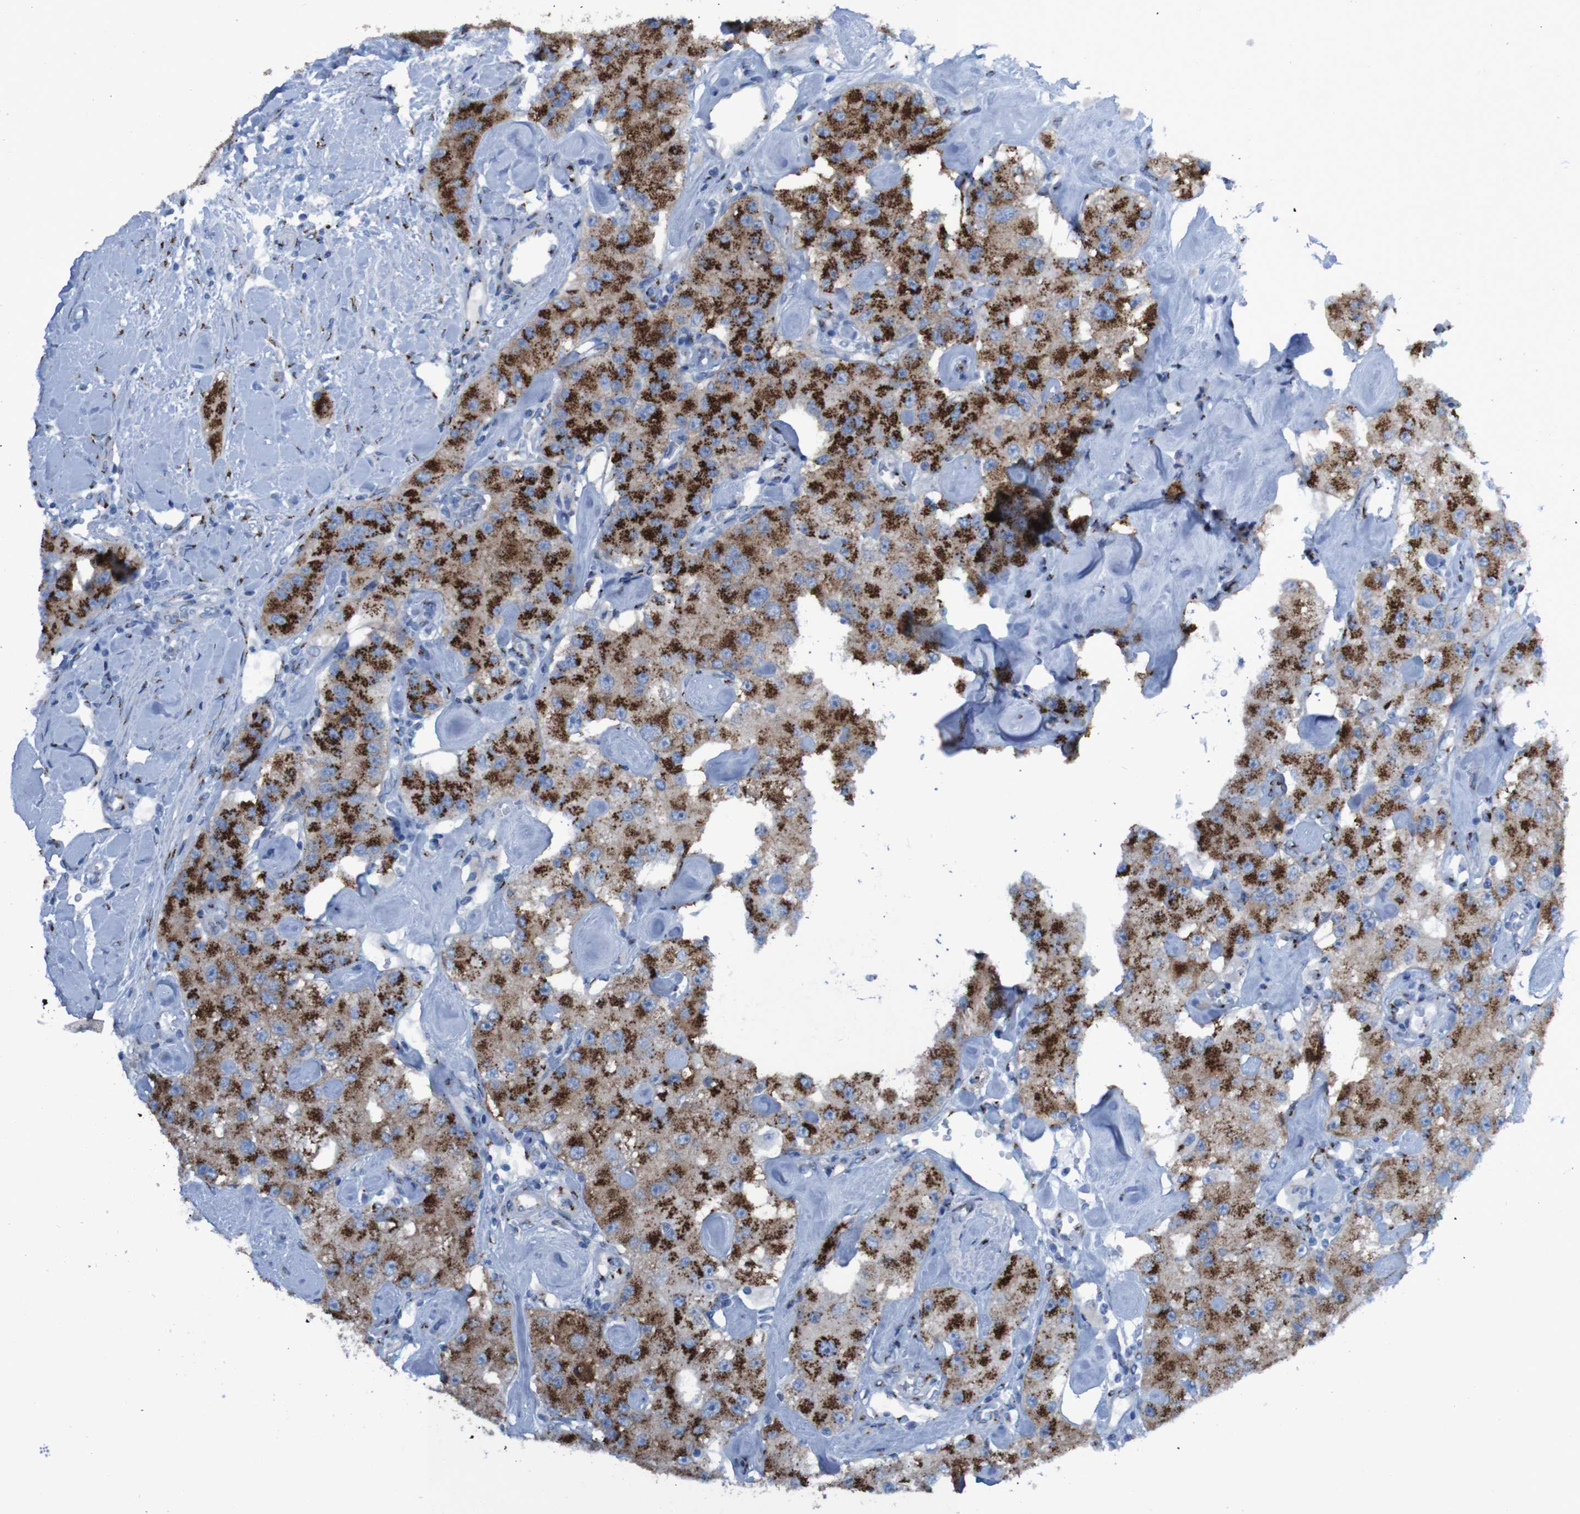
{"staining": {"intensity": "strong", "quantity": ">75%", "location": "cytoplasmic/membranous"}, "tissue": "carcinoid", "cell_type": "Tumor cells", "image_type": "cancer", "snomed": [{"axis": "morphology", "description": "Carcinoid, malignant, NOS"}, {"axis": "topography", "description": "Pancreas"}], "caption": "Malignant carcinoid stained with a brown dye shows strong cytoplasmic/membranous positive positivity in about >75% of tumor cells.", "gene": "GOLM1", "patient": {"sex": "male", "age": 41}}